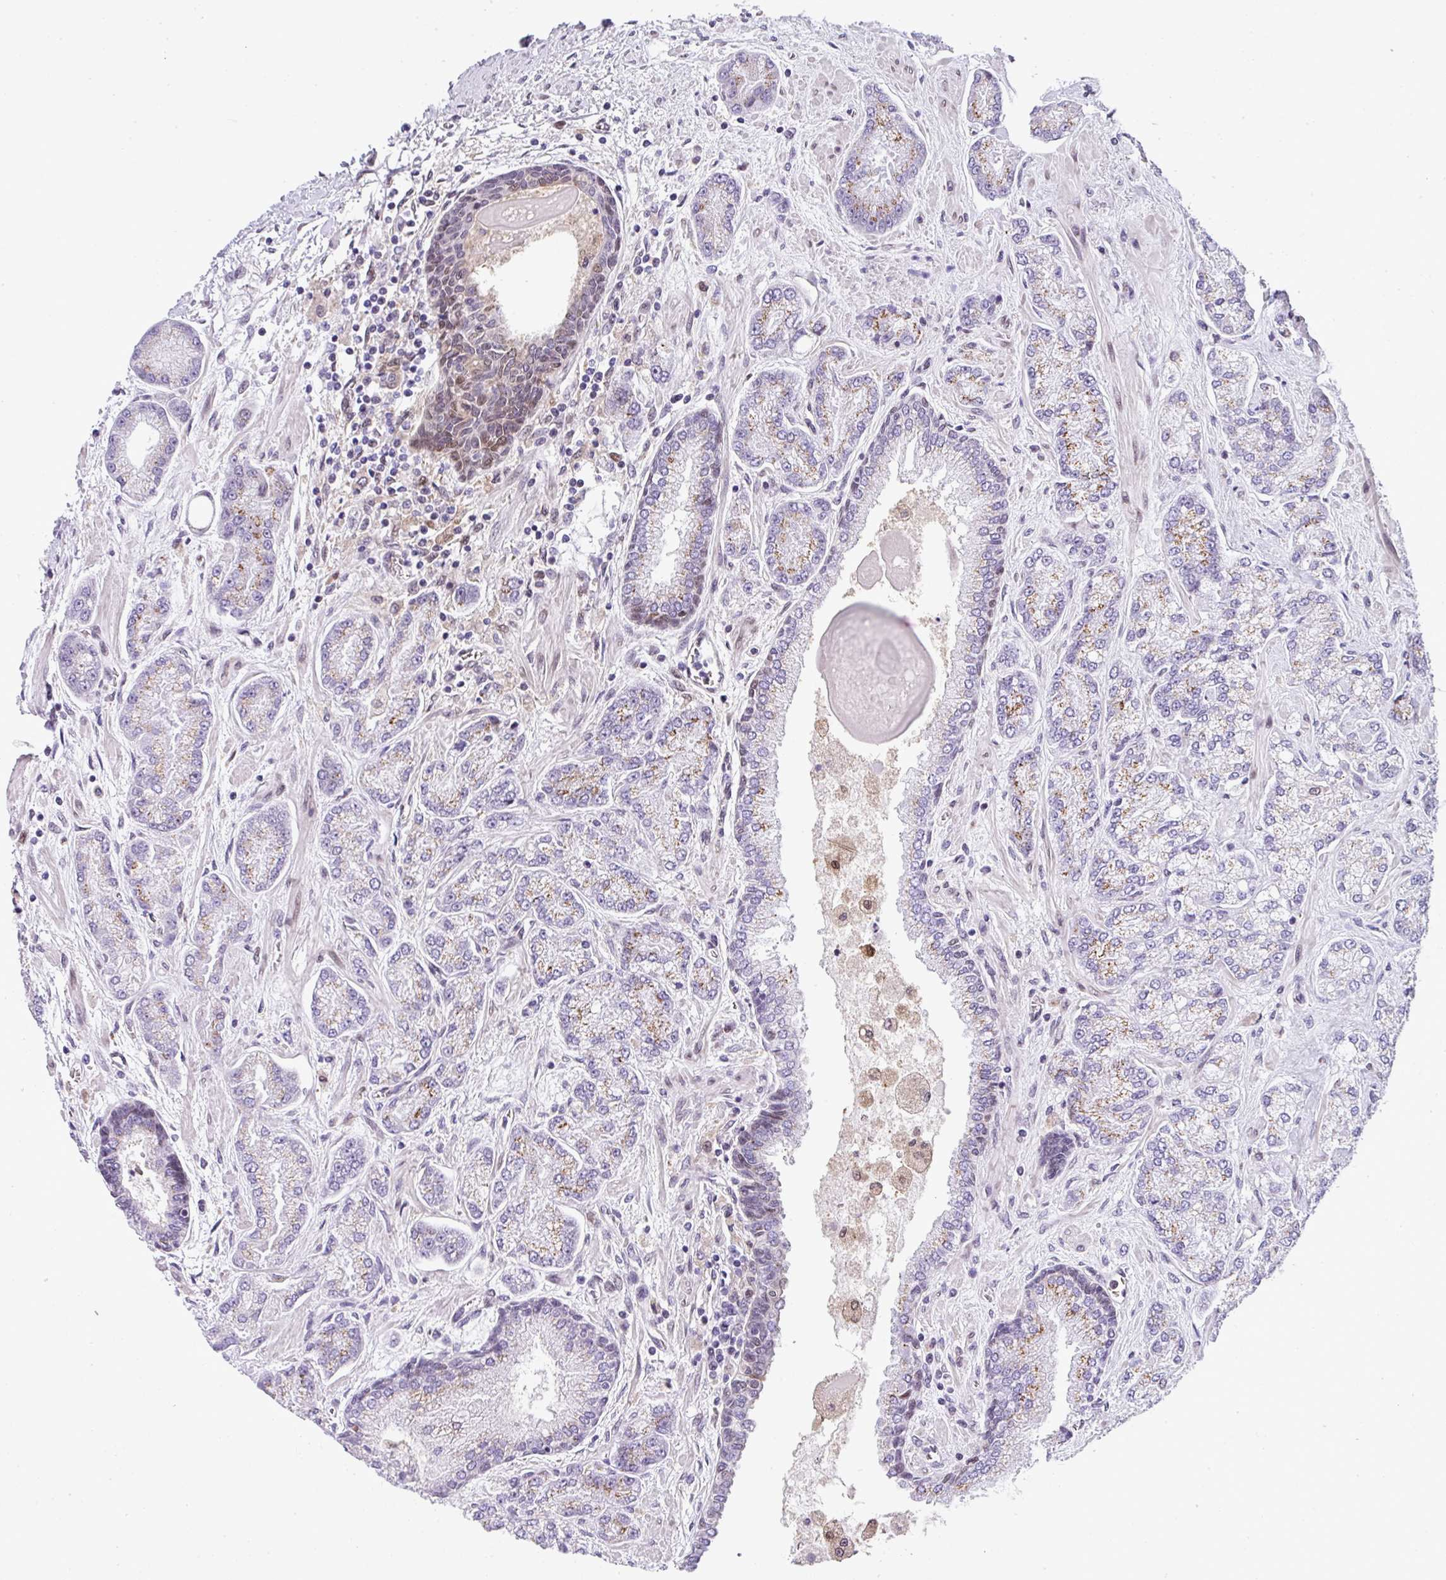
{"staining": {"intensity": "weak", "quantity": ">75%", "location": "cytoplasmic/membranous"}, "tissue": "prostate cancer", "cell_type": "Tumor cells", "image_type": "cancer", "snomed": [{"axis": "morphology", "description": "Adenocarcinoma, High grade"}, {"axis": "topography", "description": "Prostate"}], "caption": "Protein expression analysis of prostate adenocarcinoma (high-grade) exhibits weak cytoplasmic/membranous positivity in about >75% of tumor cells. Using DAB (3,3'-diaminobenzidine) (brown) and hematoxylin (blue) stains, captured at high magnification using brightfield microscopy.", "gene": "PLK1", "patient": {"sex": "male", "age": 68}}